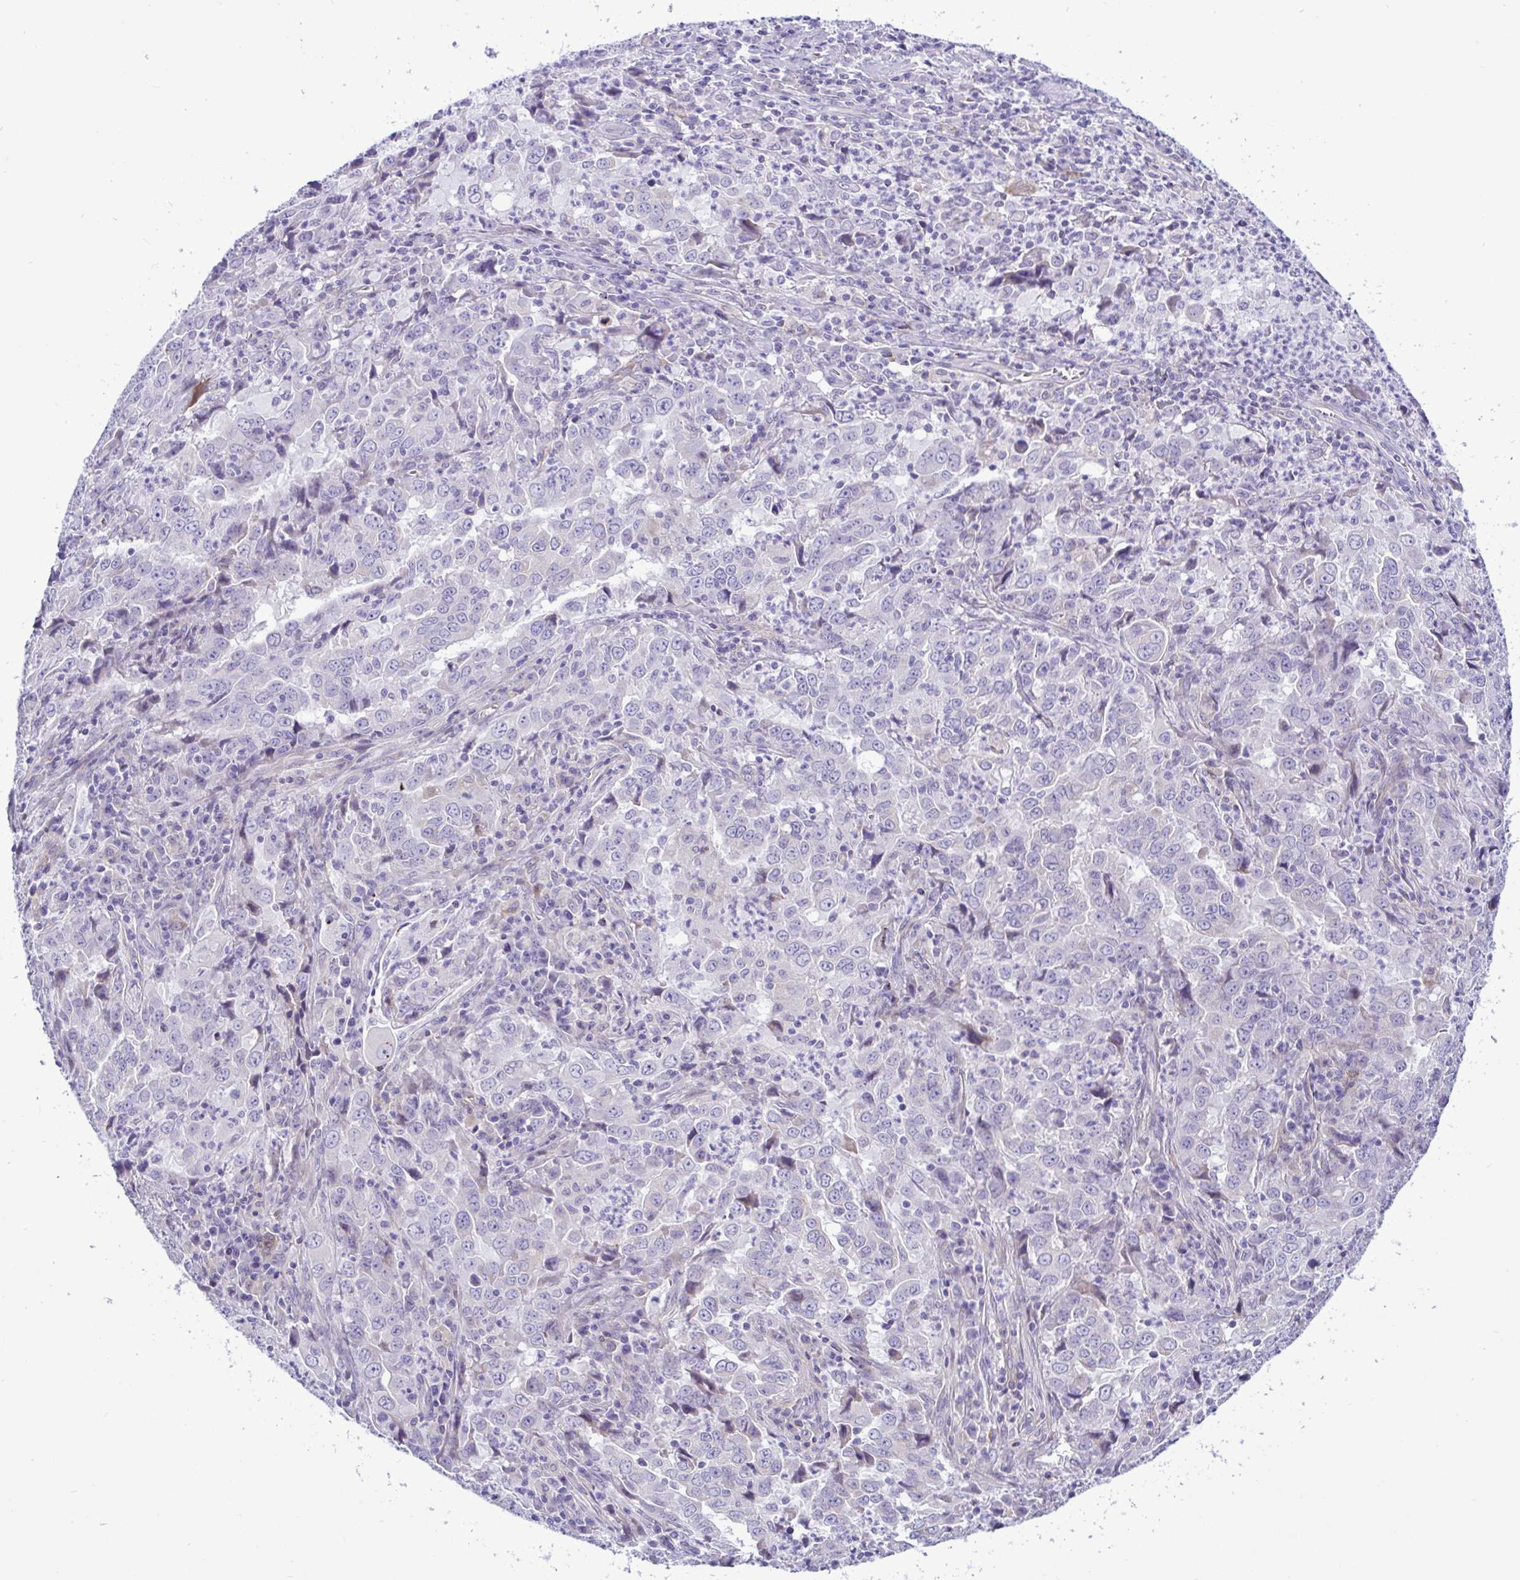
{"staining": {"intensity": "negative", "quantity": "none", "location": "none"}, "tissue": "lung cancer", "cell_type": "Tumor cells", "image_type": "cancer", "snomed": [{"axis": "morphology", "description": "Adenocarcinoma, NOS"}, {"axis": "topography", "description": "Lung"}], "caption": "This is an IHC image of lung cancer. There is no positivity in tumor cells.", "gene": "SREBF1", "patient": {"sex": "male", "age": 67}}